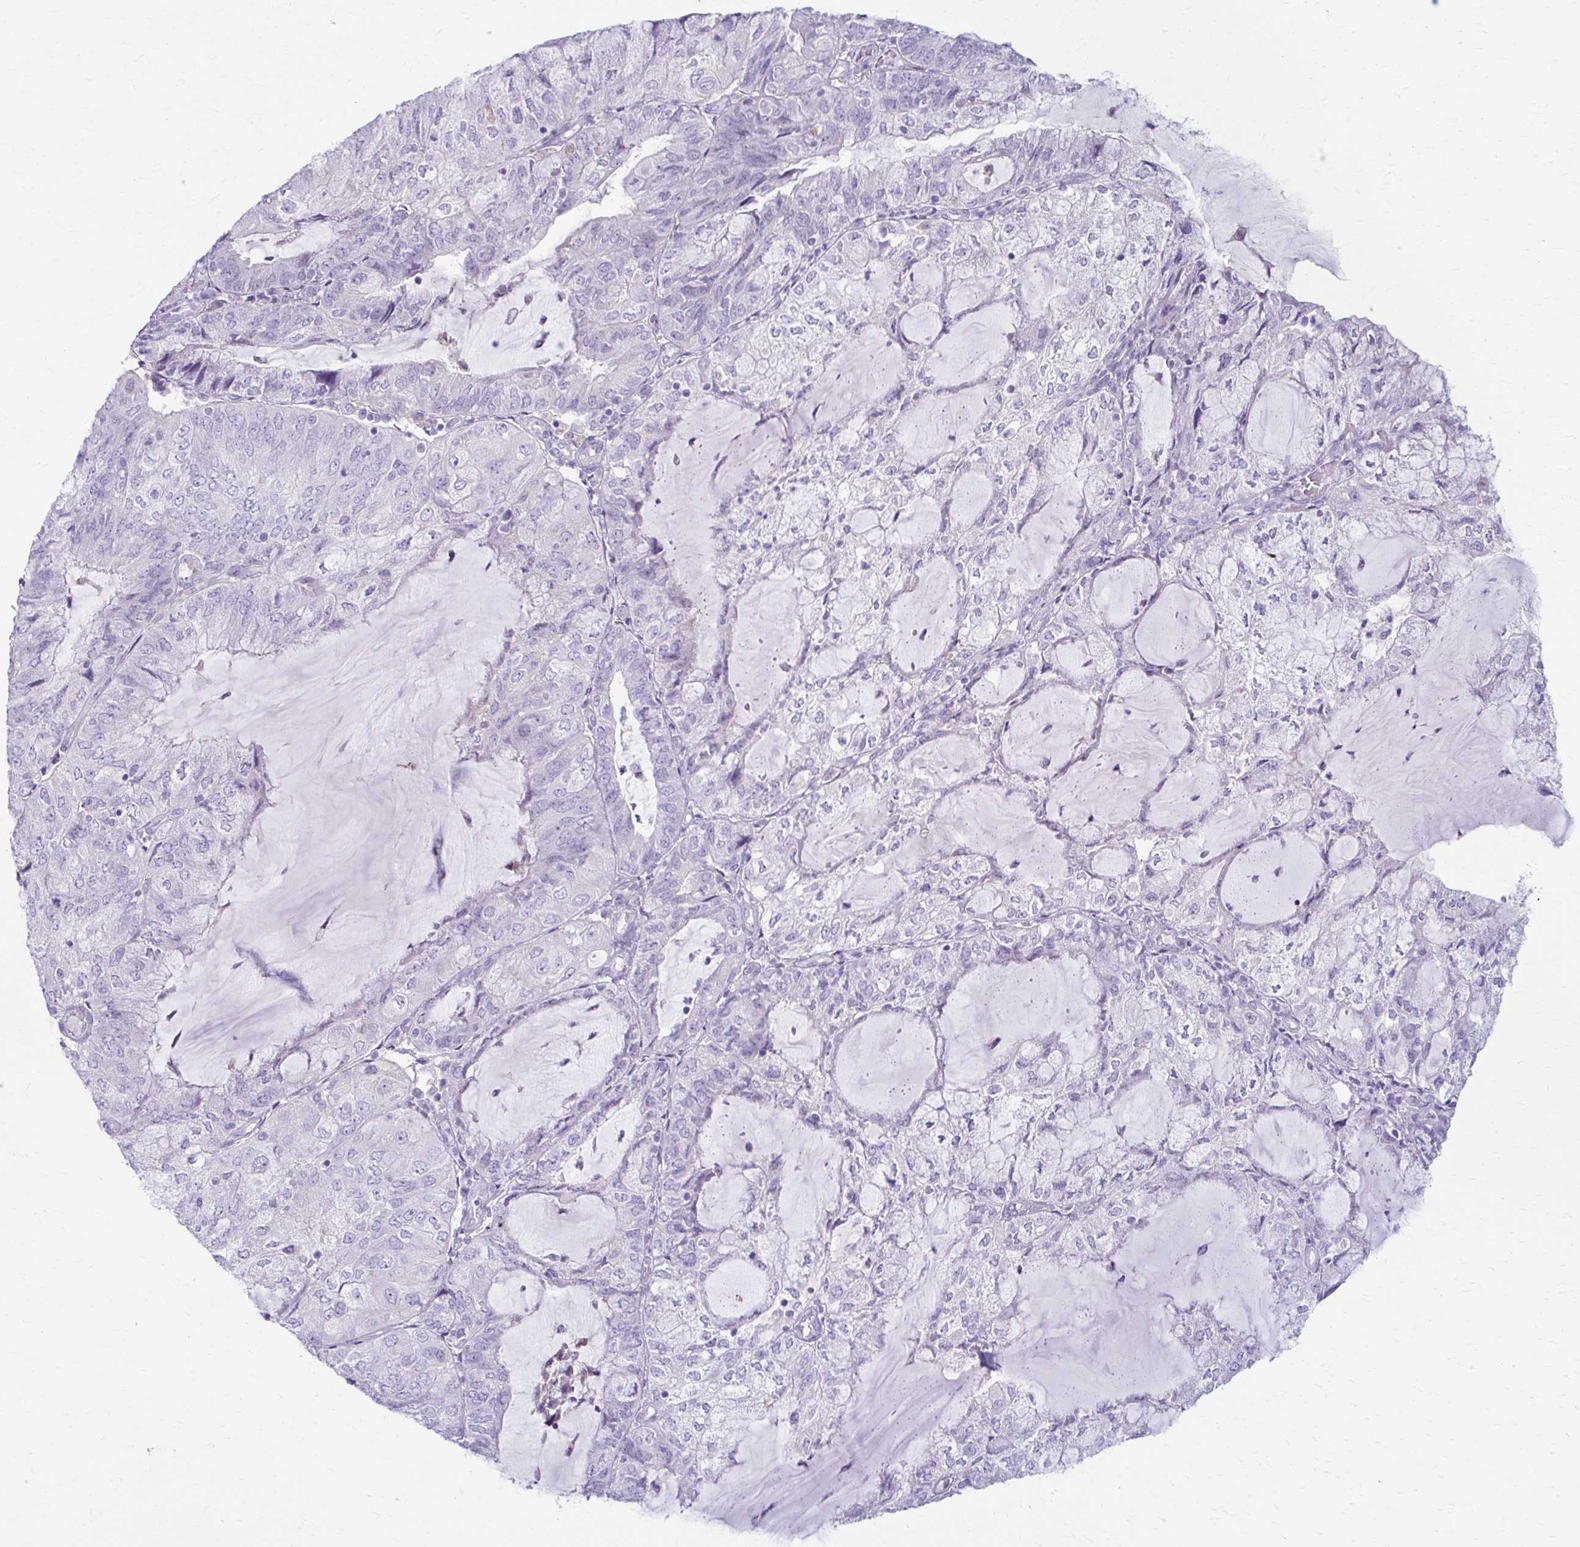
{"staining": {"intensity": "negative", "quantity": "none", "location": "none"}, "tissue": "endometrial cancer", "cell_type": "Tumor cells", "image_type": "cancer", "snomed": [{"axis": "morphology", "description": "Adenocarcinoma, NOS"}, {"axis": "topography", "description": "Endometrium"}], "caption": "A high-resolution image shows IHC staining of endometrial cancer (adenocarcinoma), which shows no significant expression in tumor cells.", "gene": "LDLRAP1", "patient": {"sex": "female", "age": 81}}